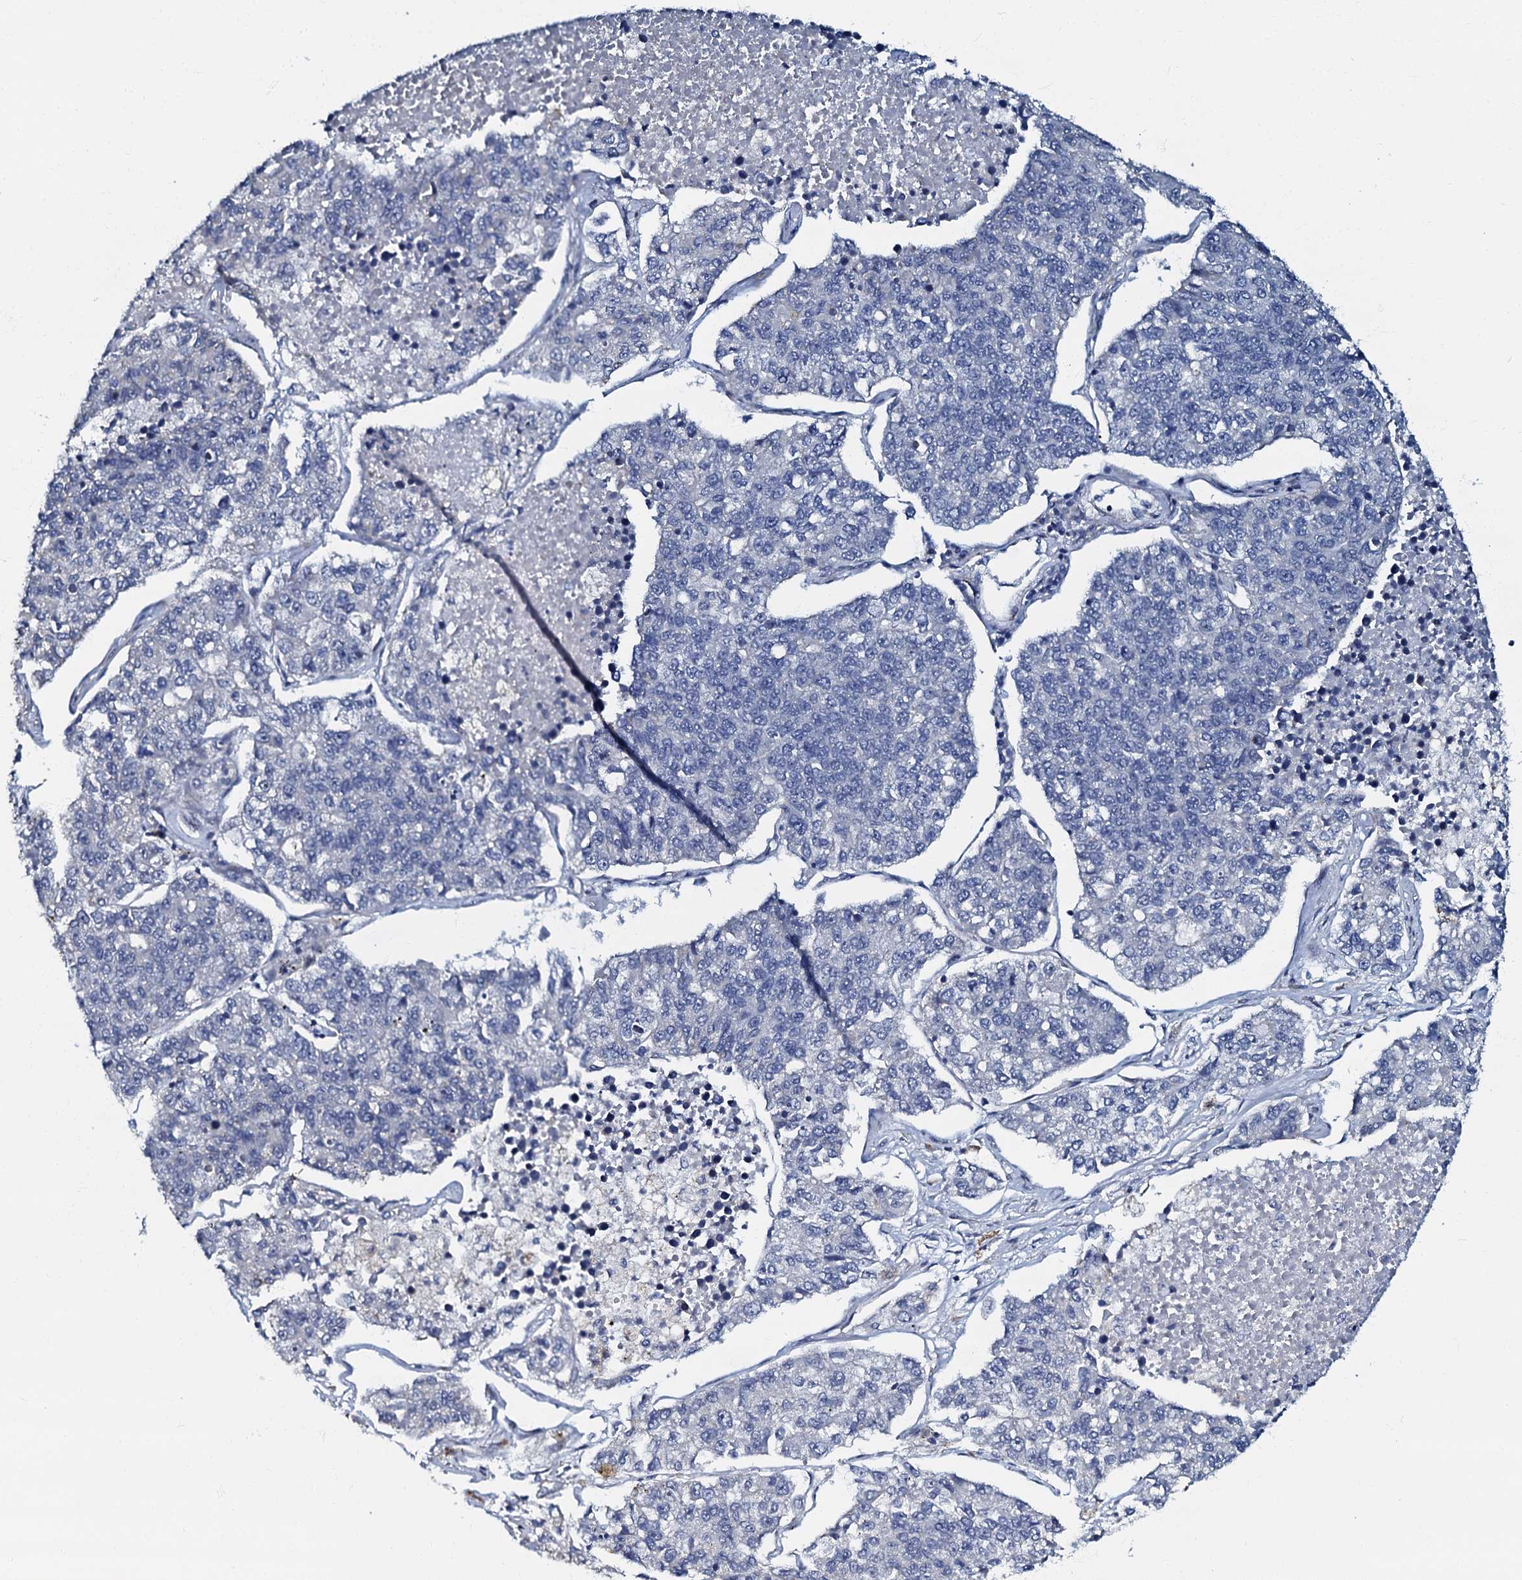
{"staining": {"intensity": "negative", "quantity": "none", "location": "none"}, "tissue": "lung cancer", "cell_type": "Tumor cells", "image_type": "cancer", "snomed": [{"axis": "morphology", "description": "Adenocarcinoma, NOS"}, {"axis": "topography", "description": "Lung"}], "caption": "High power microscopy histopathology image of an immunohistochemistry (IHC) histopathology image of lung adenocarcinoma, revealing no significant positivity in tumor cells. (DAB (3,3'-diaminobenzidine) immunohistochemistry (IHC) visualized using brightfield microscopy, high magnification).", "gene": "OLAH", "patient": {"sex": "male", "age": 49}}